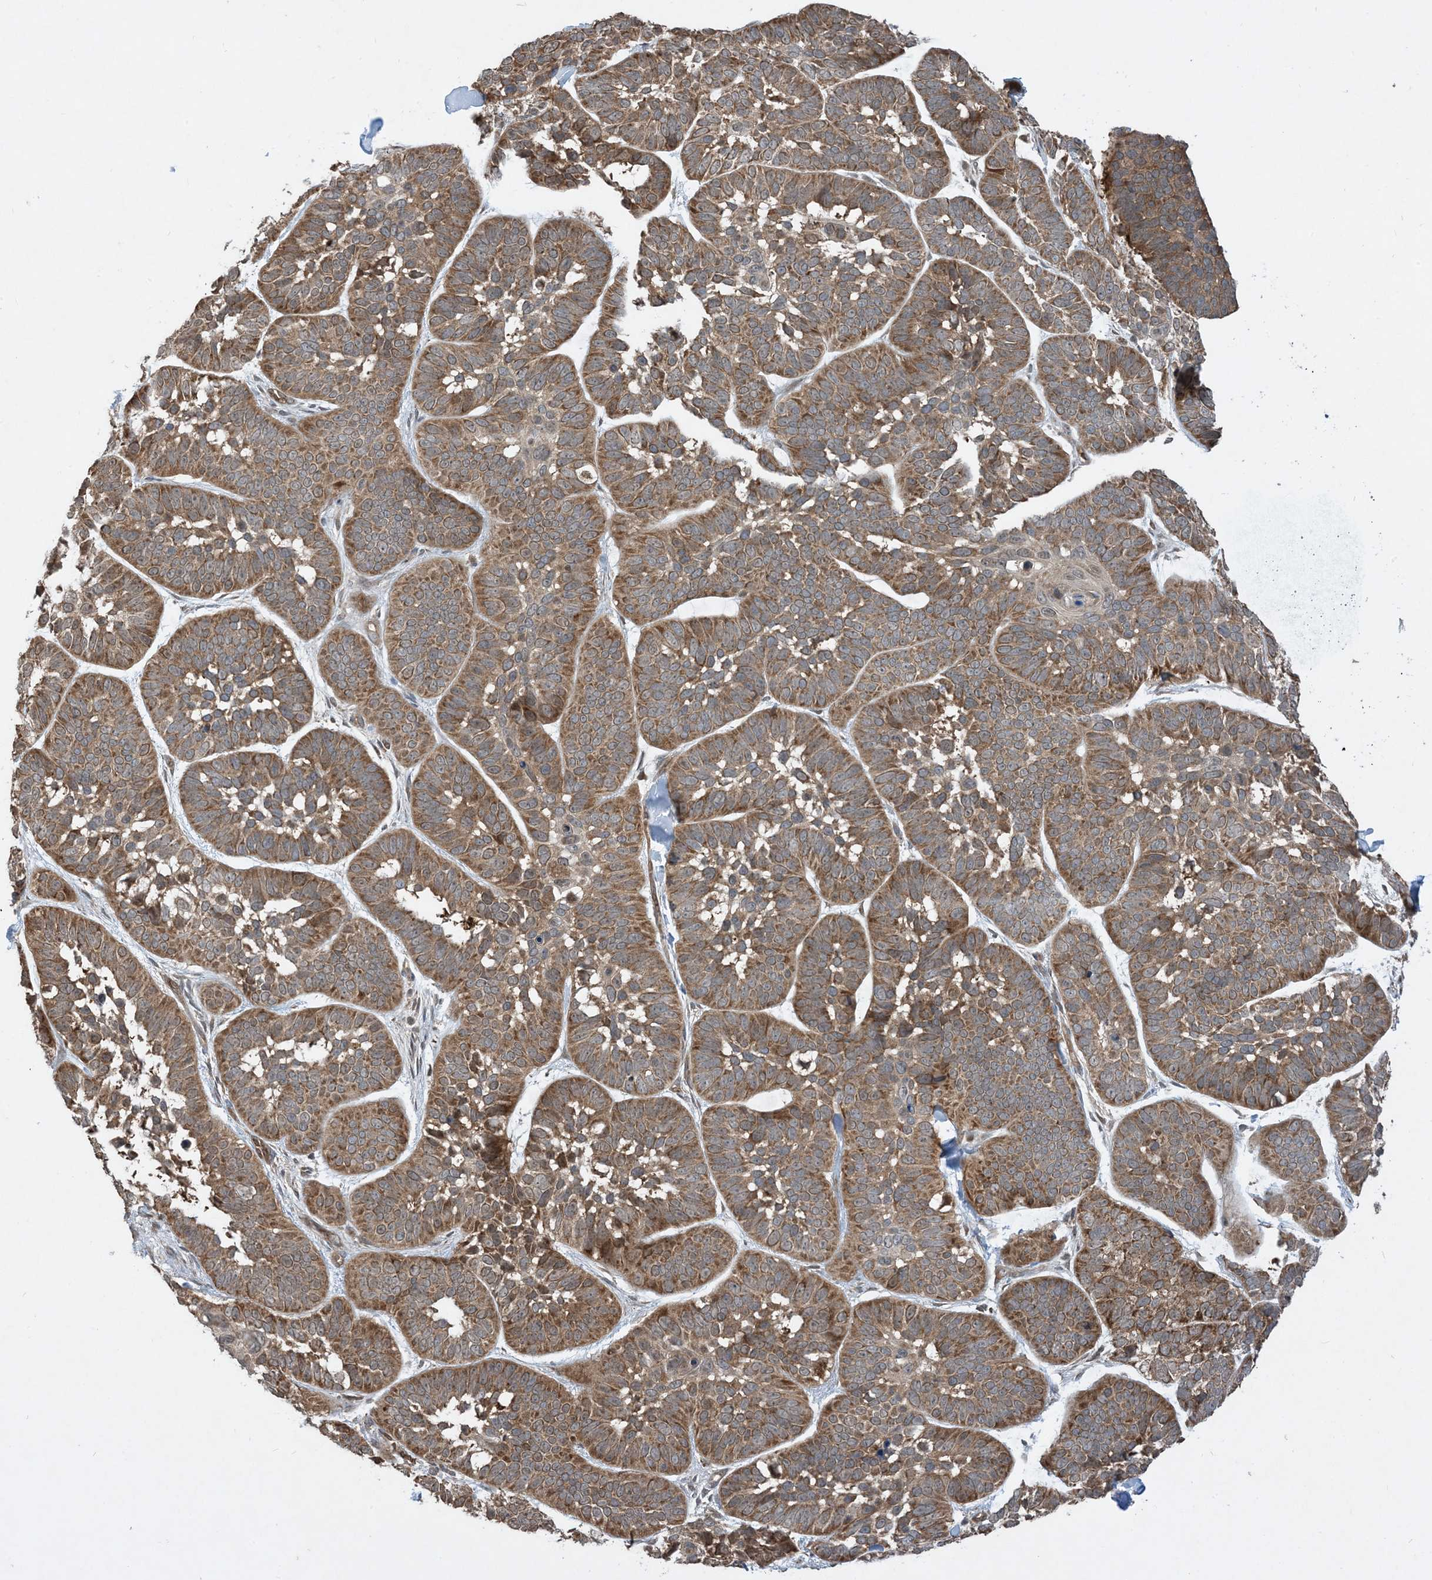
{"staining": {"intensity": "moderate", "quantity": ">75%", "location": "cytoplasmic/membranous"}, "tissue": "skin cancer", "cell_type": "Tumor cells", "image_type": "cancer", "snomed": [{"axis": "morphology", "description": "Basal cell carcinoma"}, {"axis": "topography", "description": "Skin"}], "caption": "This image demonstrates immunohistochemistry staining of skin cancer, with medium moderate cytoplasmic/membranous expression in approximately >75% of tumor cells.", "gene": "PUSL1", "patient": {"sex": "male", "age": 62}}